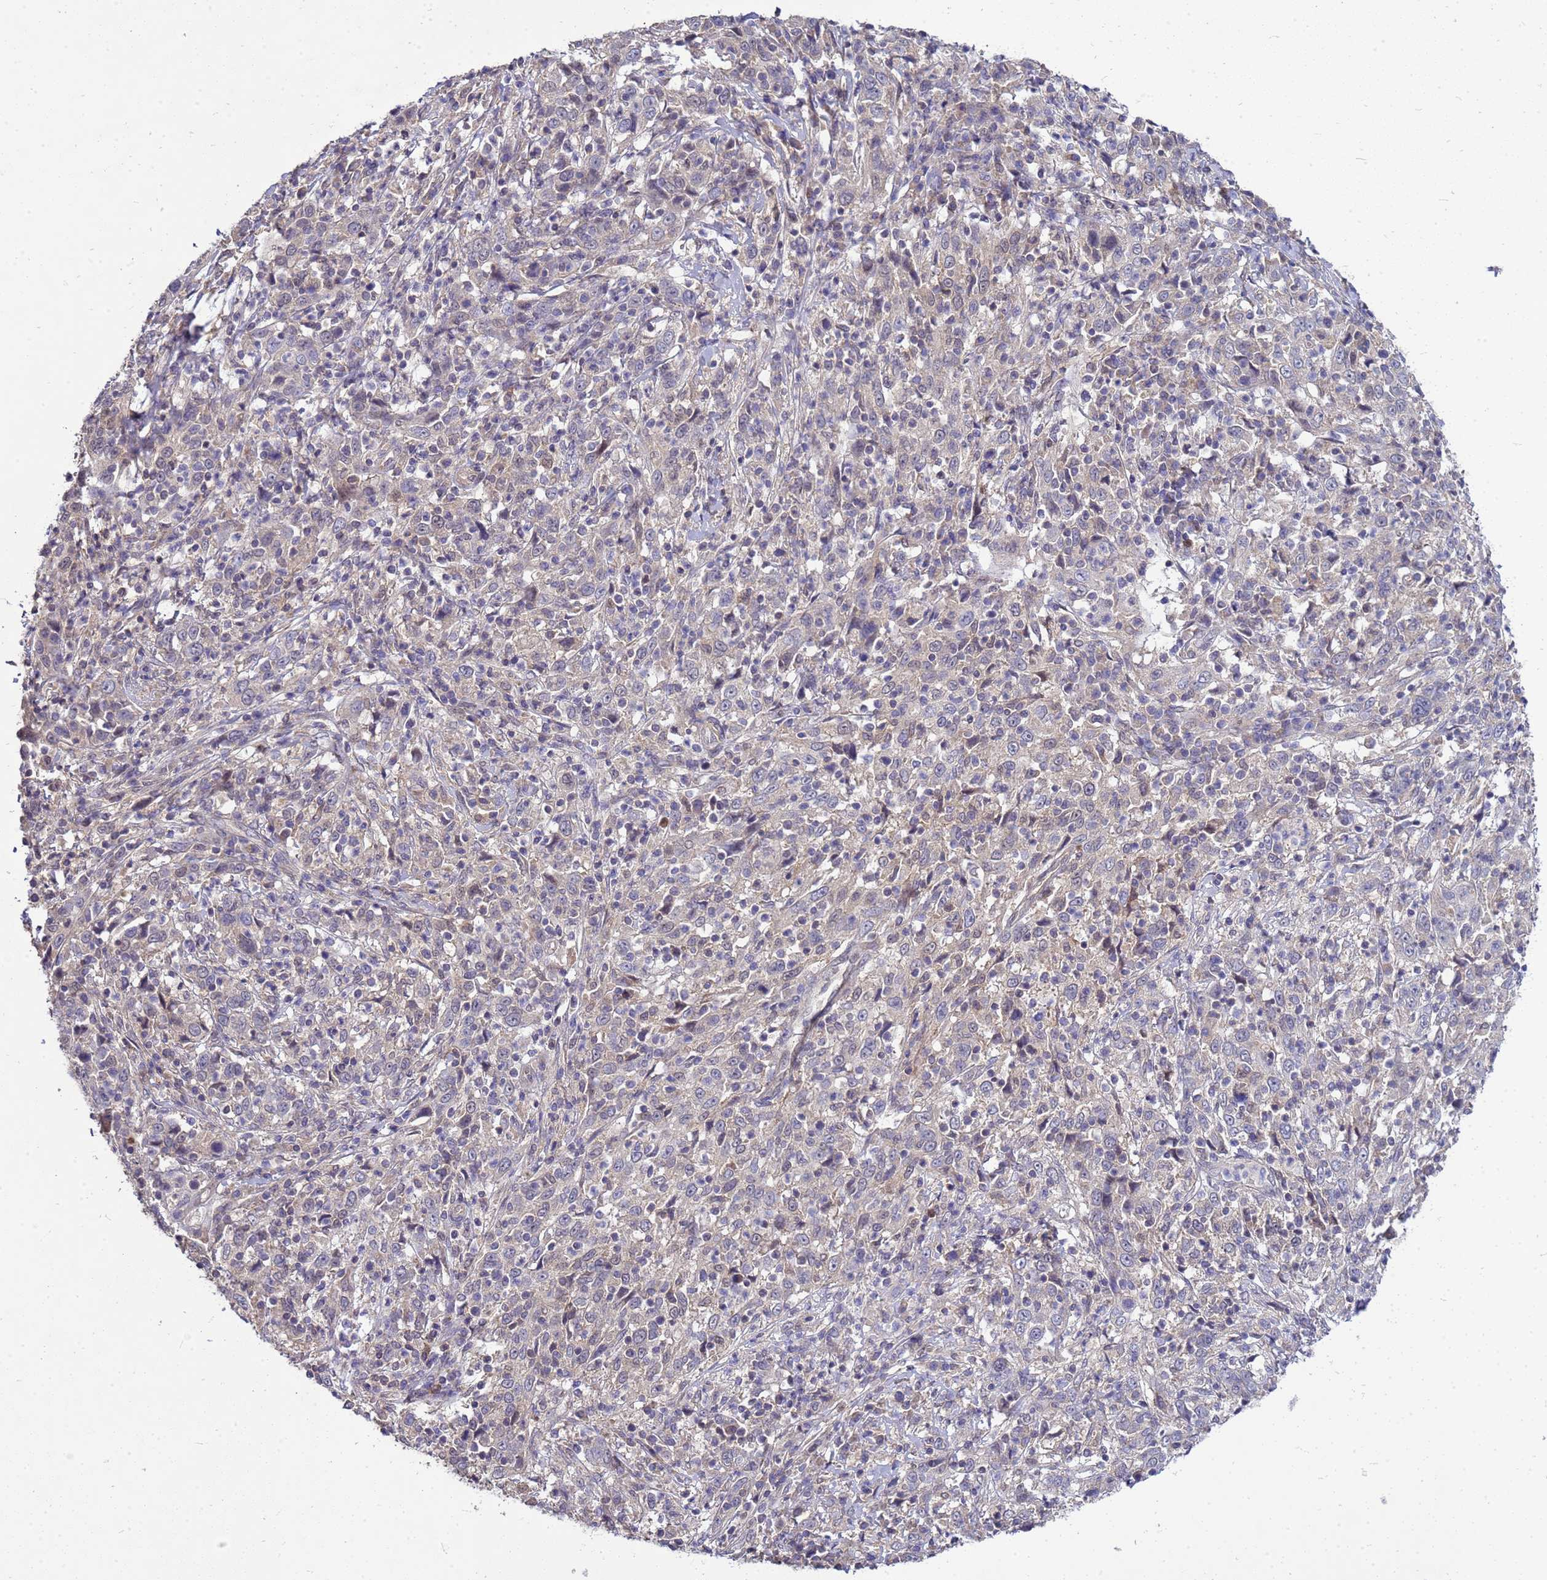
{"staining": {"intensity": "negative", "quantity": "none", "location": "none"}, "tissue": "cervical cancer", "cell_type": "Tumor cells", "image_type": "cancer", "snomed": [{"axis": "morphology", "description": "Squamous cell carcinoma, NOS"}, {"axis": "topography", "description": "Cervix"}], "caption": "DAB immunohistochemical staining of cervical cancer demonstrates no significant staining in tumor cells. (Immunohistochemistry (ihc), brightfield microscopy, high magnification).", "gene": "EIF4EBP3", "patient": {"sex": "female", "age": 46}}